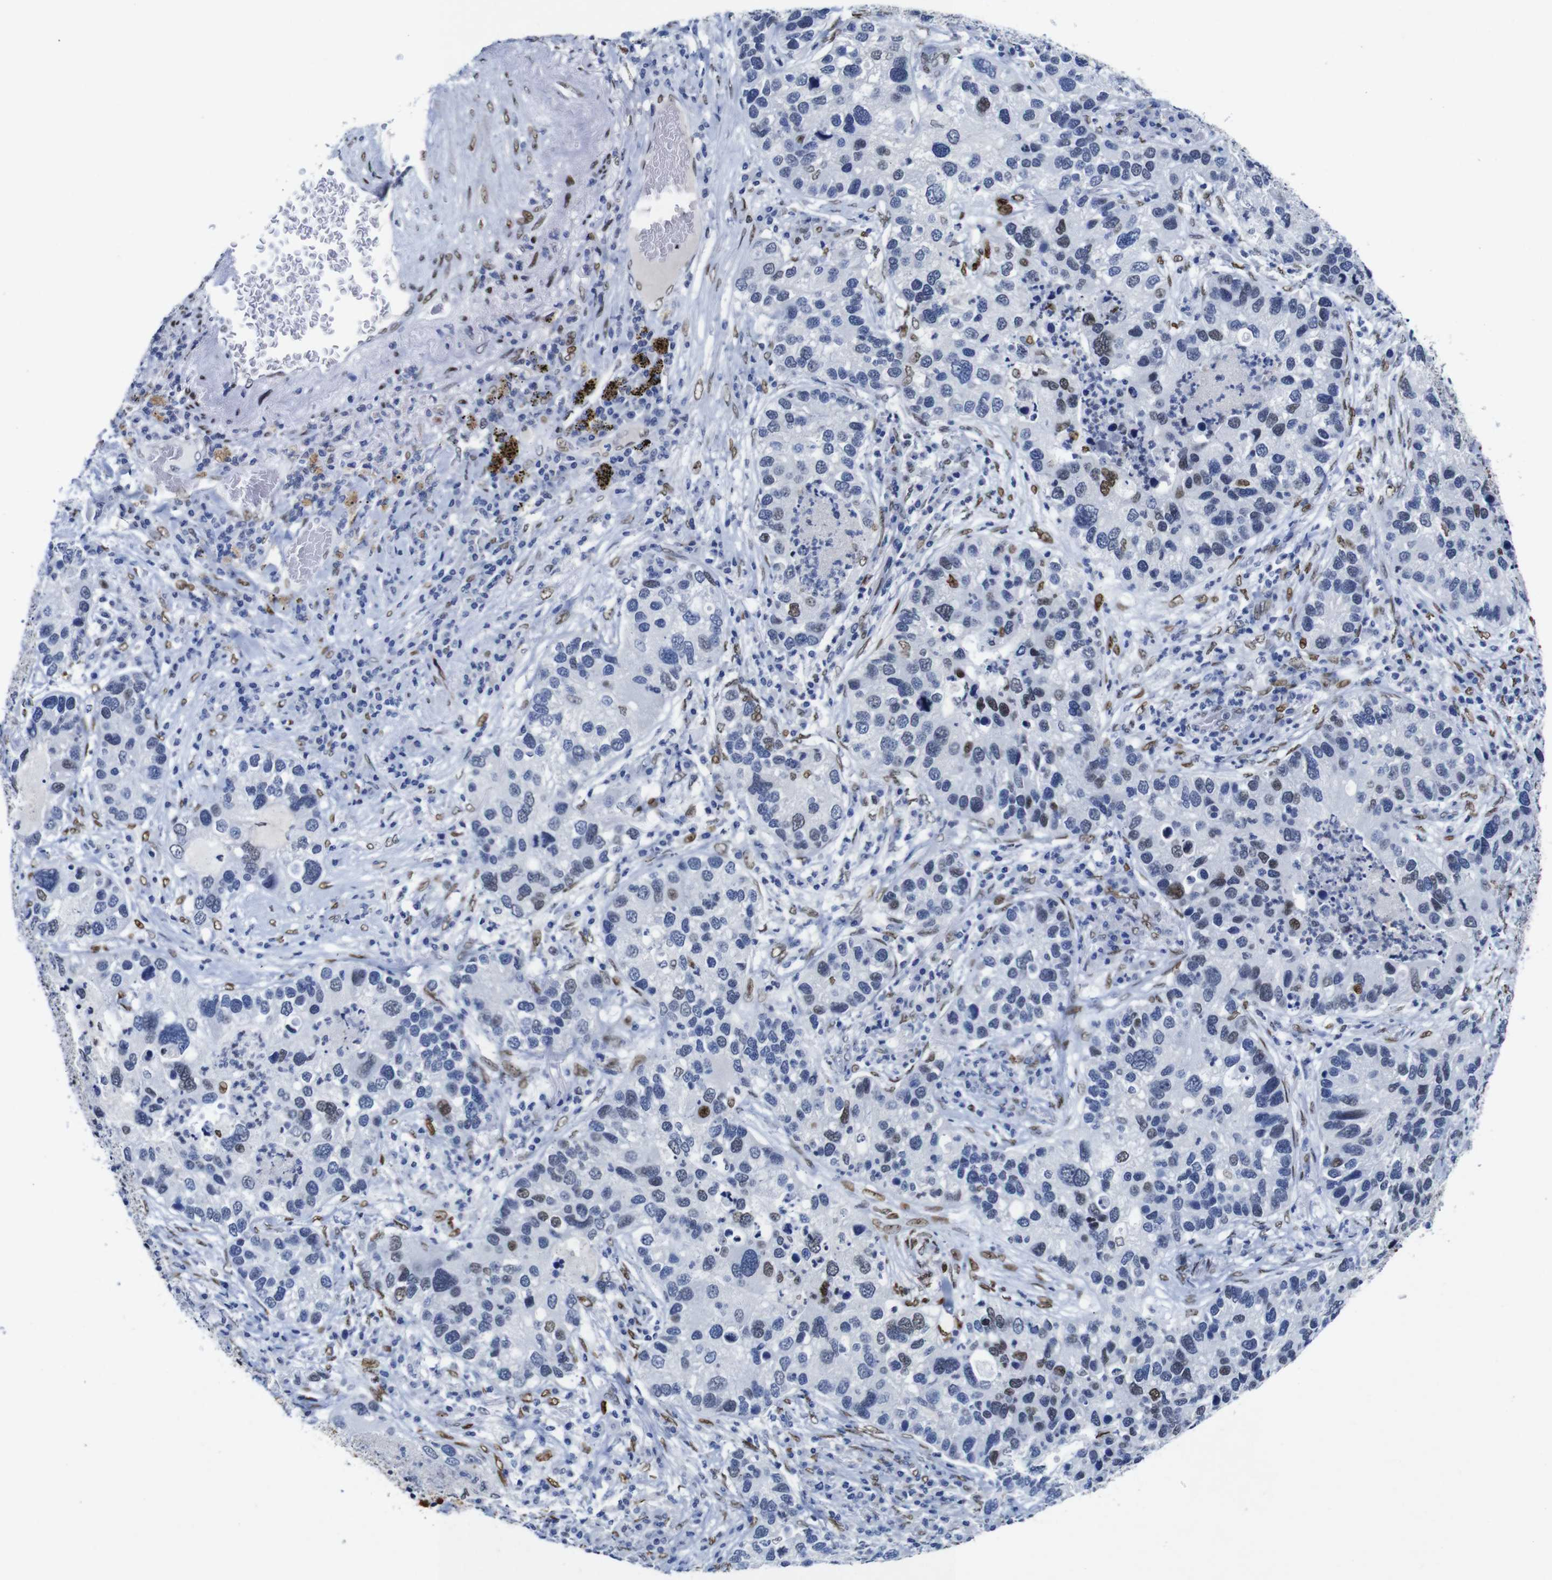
{"staining": {"intensity": "weak", "quantity": "<25%", "location": "nuclear"}, "tissue": "lung cancer", "cell_type": "Tumor cells", "image_type": "cancer", "snomed": [{"axis": "morphology", "description": "Normal tissue, NOS"}, {"axis": "morphology", "description": "Adenocarcinoma, NOS"}, {"axis": "topography", "description": "Bronchus"}, {"axis": "topography", "description": "Lung"}], "caption": "An IHC image of lung cancer (adenocarcinoma) is shown. There is no staining in tumor cells of lung cancer (adenocarcinoma).", "gene": "FOSL2", "patient": {"sex": "male", "age": 54}}